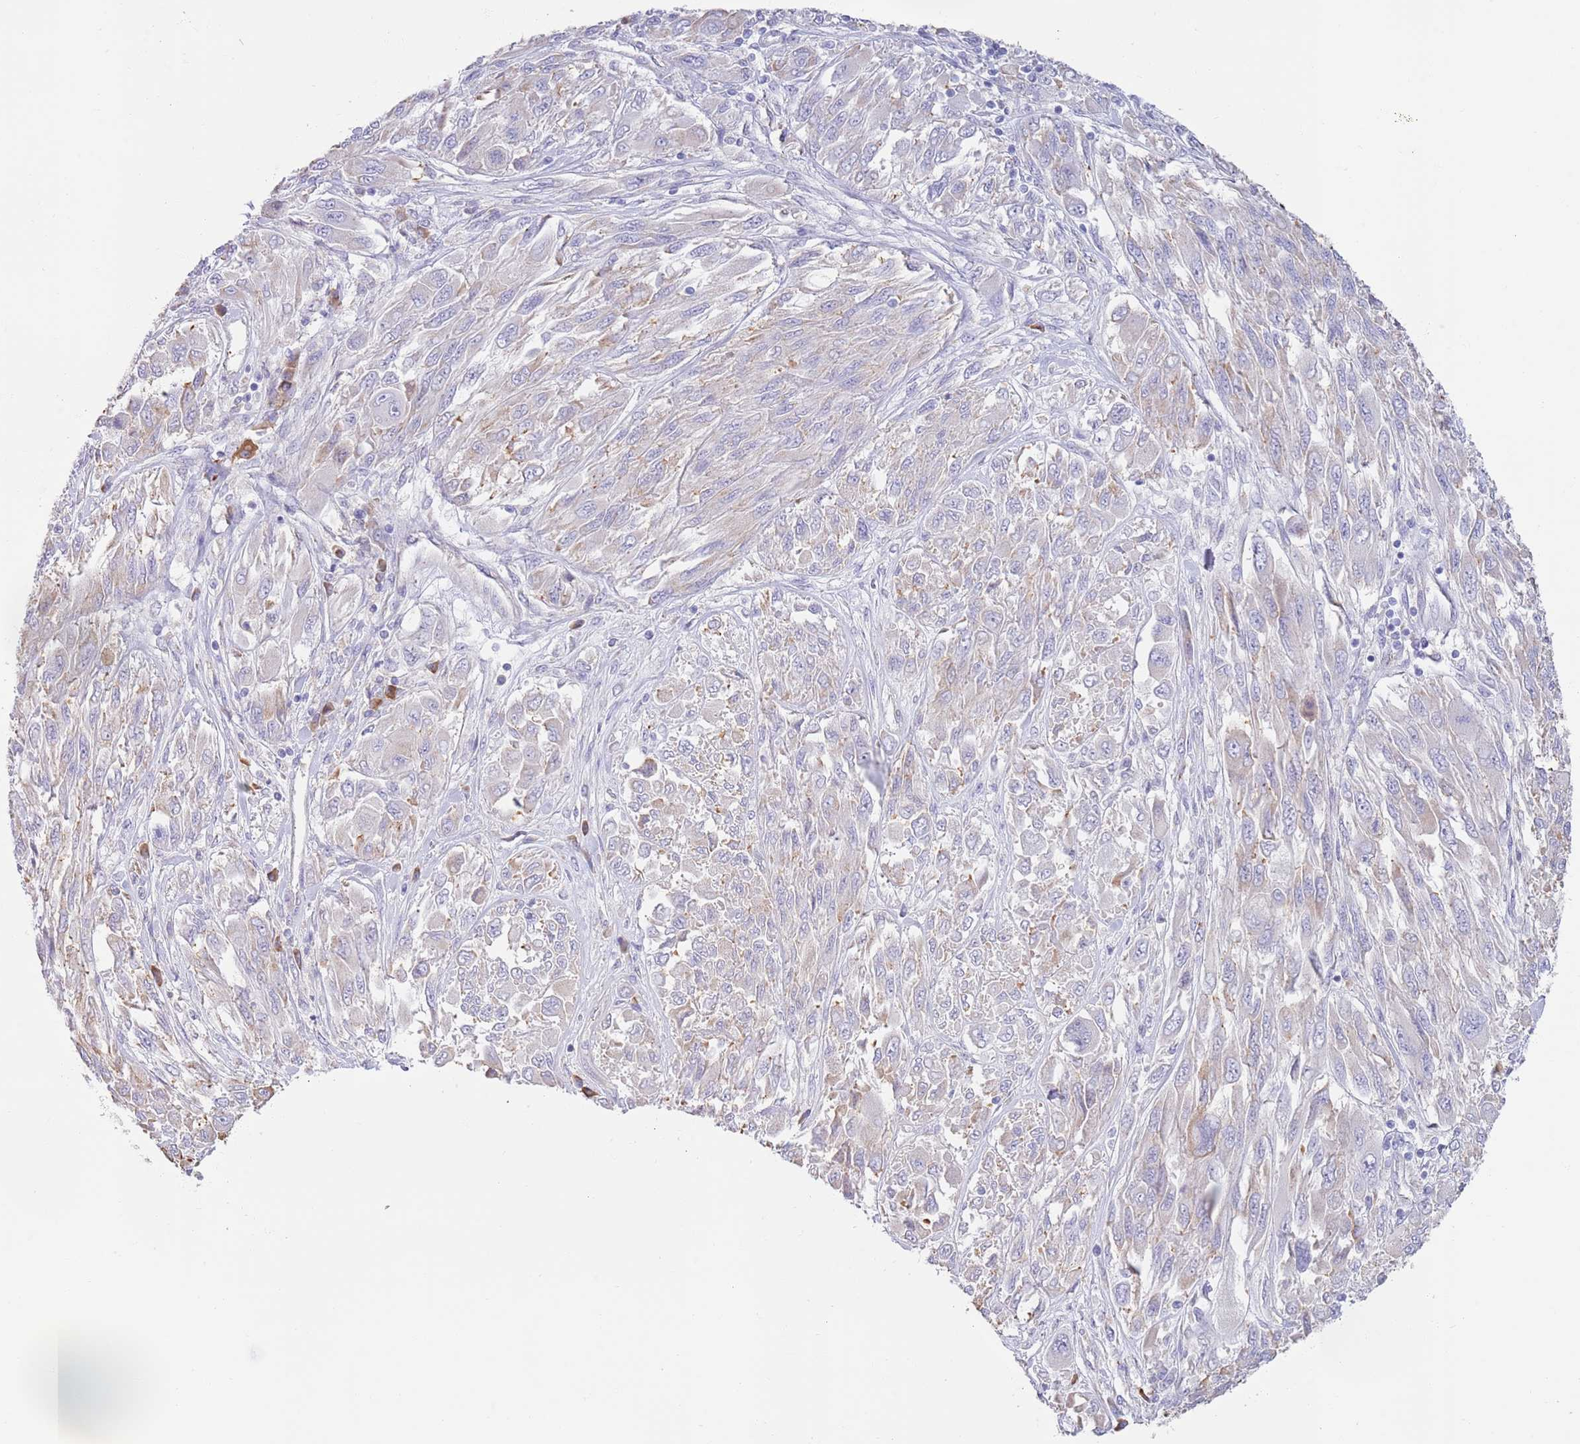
{"staining": {"intensity": "weak", "quantity": "<25%", "location": "cytoplasmic/membranous"}, "tissue": "melanoma", "cell_type": "Tumor cells", "image_type": "cancer", "snomed": [{"axis": "morphology", "description": "Malignant melanoma, NOS"}, {"axis": "topography", "description": "Skin"}], "caption": "Malignant melanoma was stained to show a protein in brown. There is no significant staining in tumor cells. The staining is performed using DAB brown chromogen with nuclei counter-stained in using hematoxylin.", "gene": "CCDC149", "patient": {"sex": "female", "age": 91}}